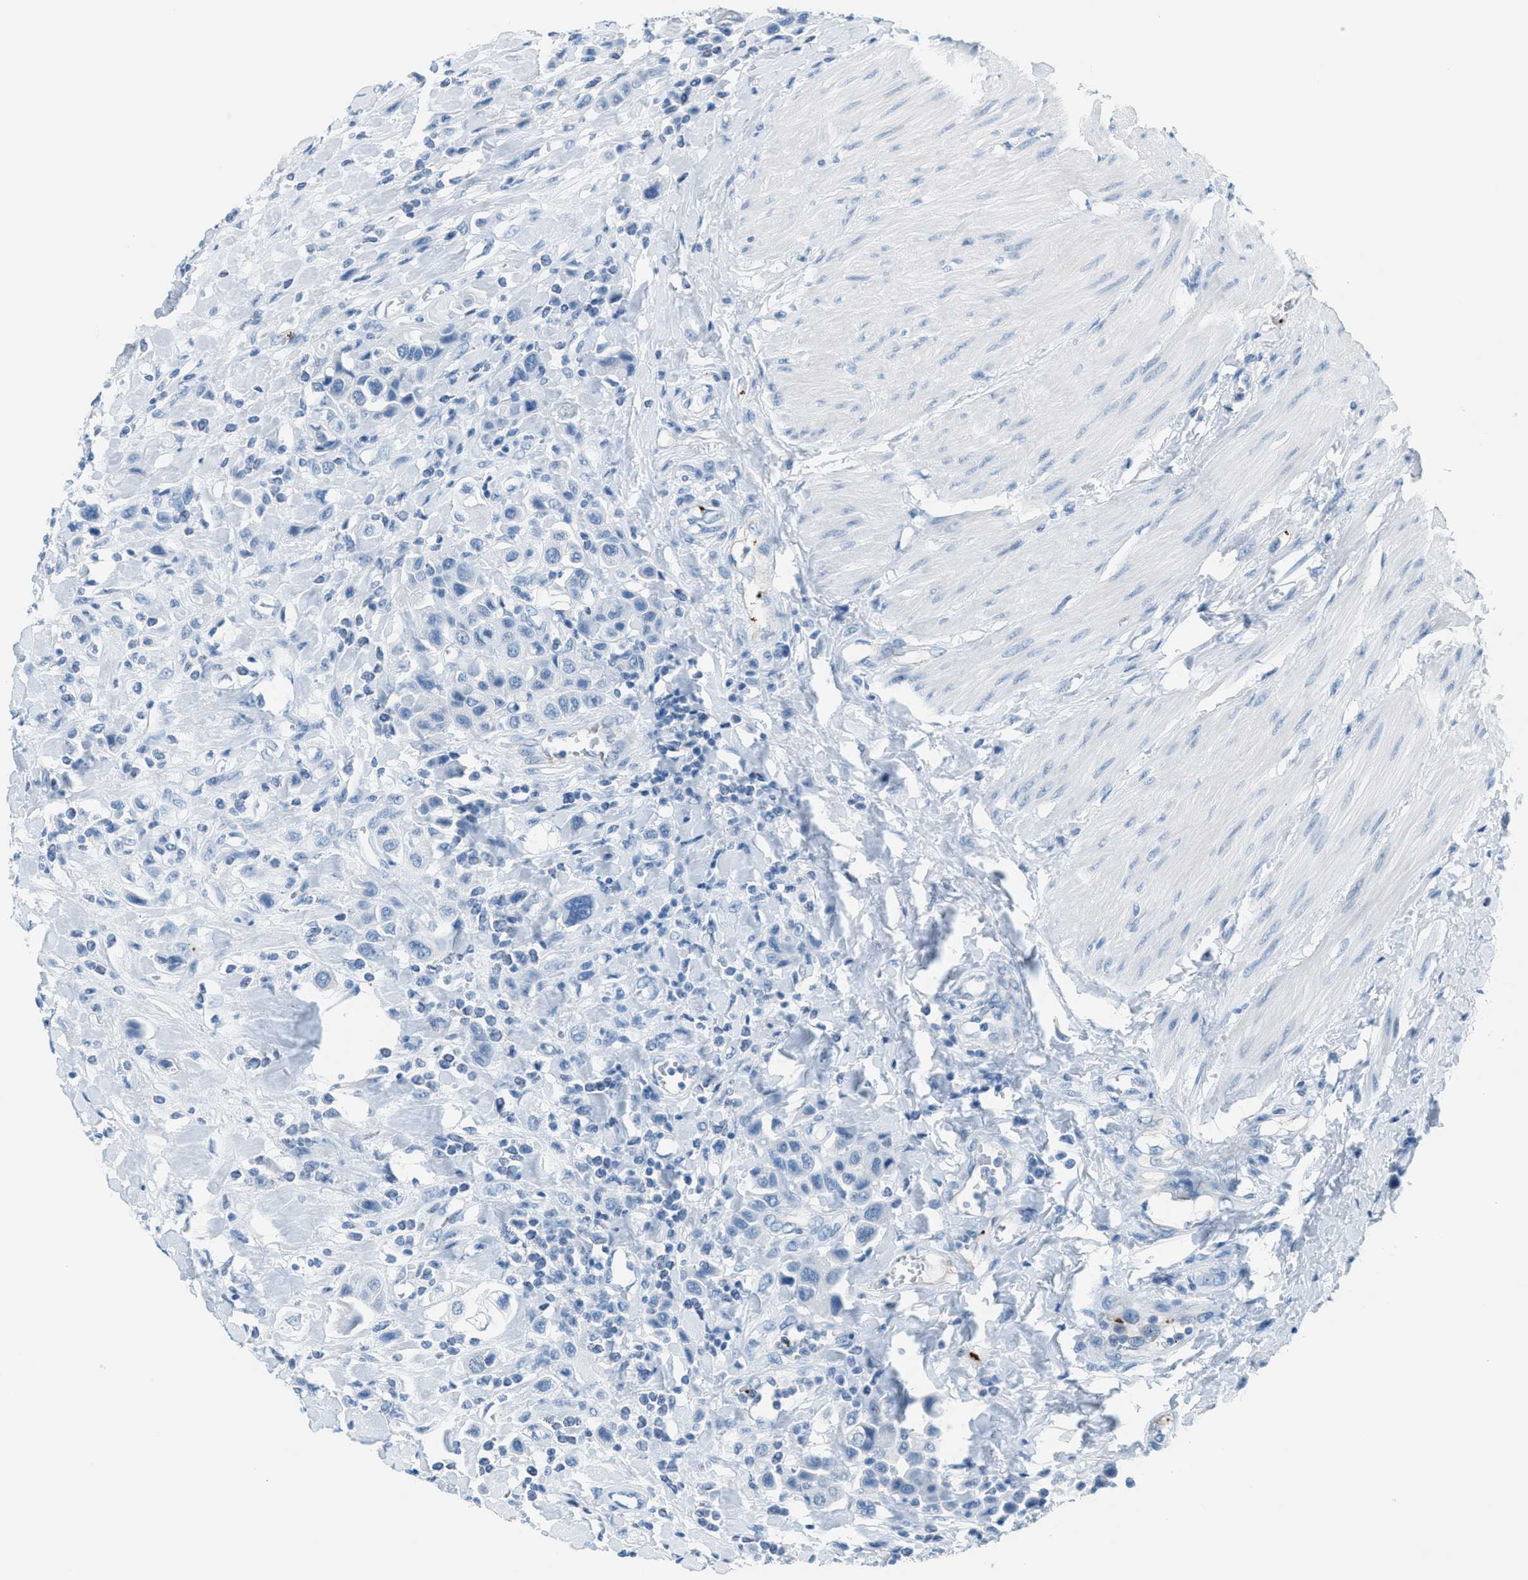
{"staining": {"intensity": "negative", "quantity": "none", "location": "none"}, "tissue": "urothelial cancer", "cell_type": "Tumor cells", "image_type": "cancer", "snomed": [{"axis": "morphology", "description": "Urothelial carcinoma, High grade"}, {"axis": "topography", "description": "Urinary bladder"}], "caption": "Immunohistochemistry histopathology image of neoplastic tissue: urothelial cancer stained with DAB displays no significant protein positivity in tumor cells.", "gene": "PPBP", "patient": {"sex": "male", "age": 50}}